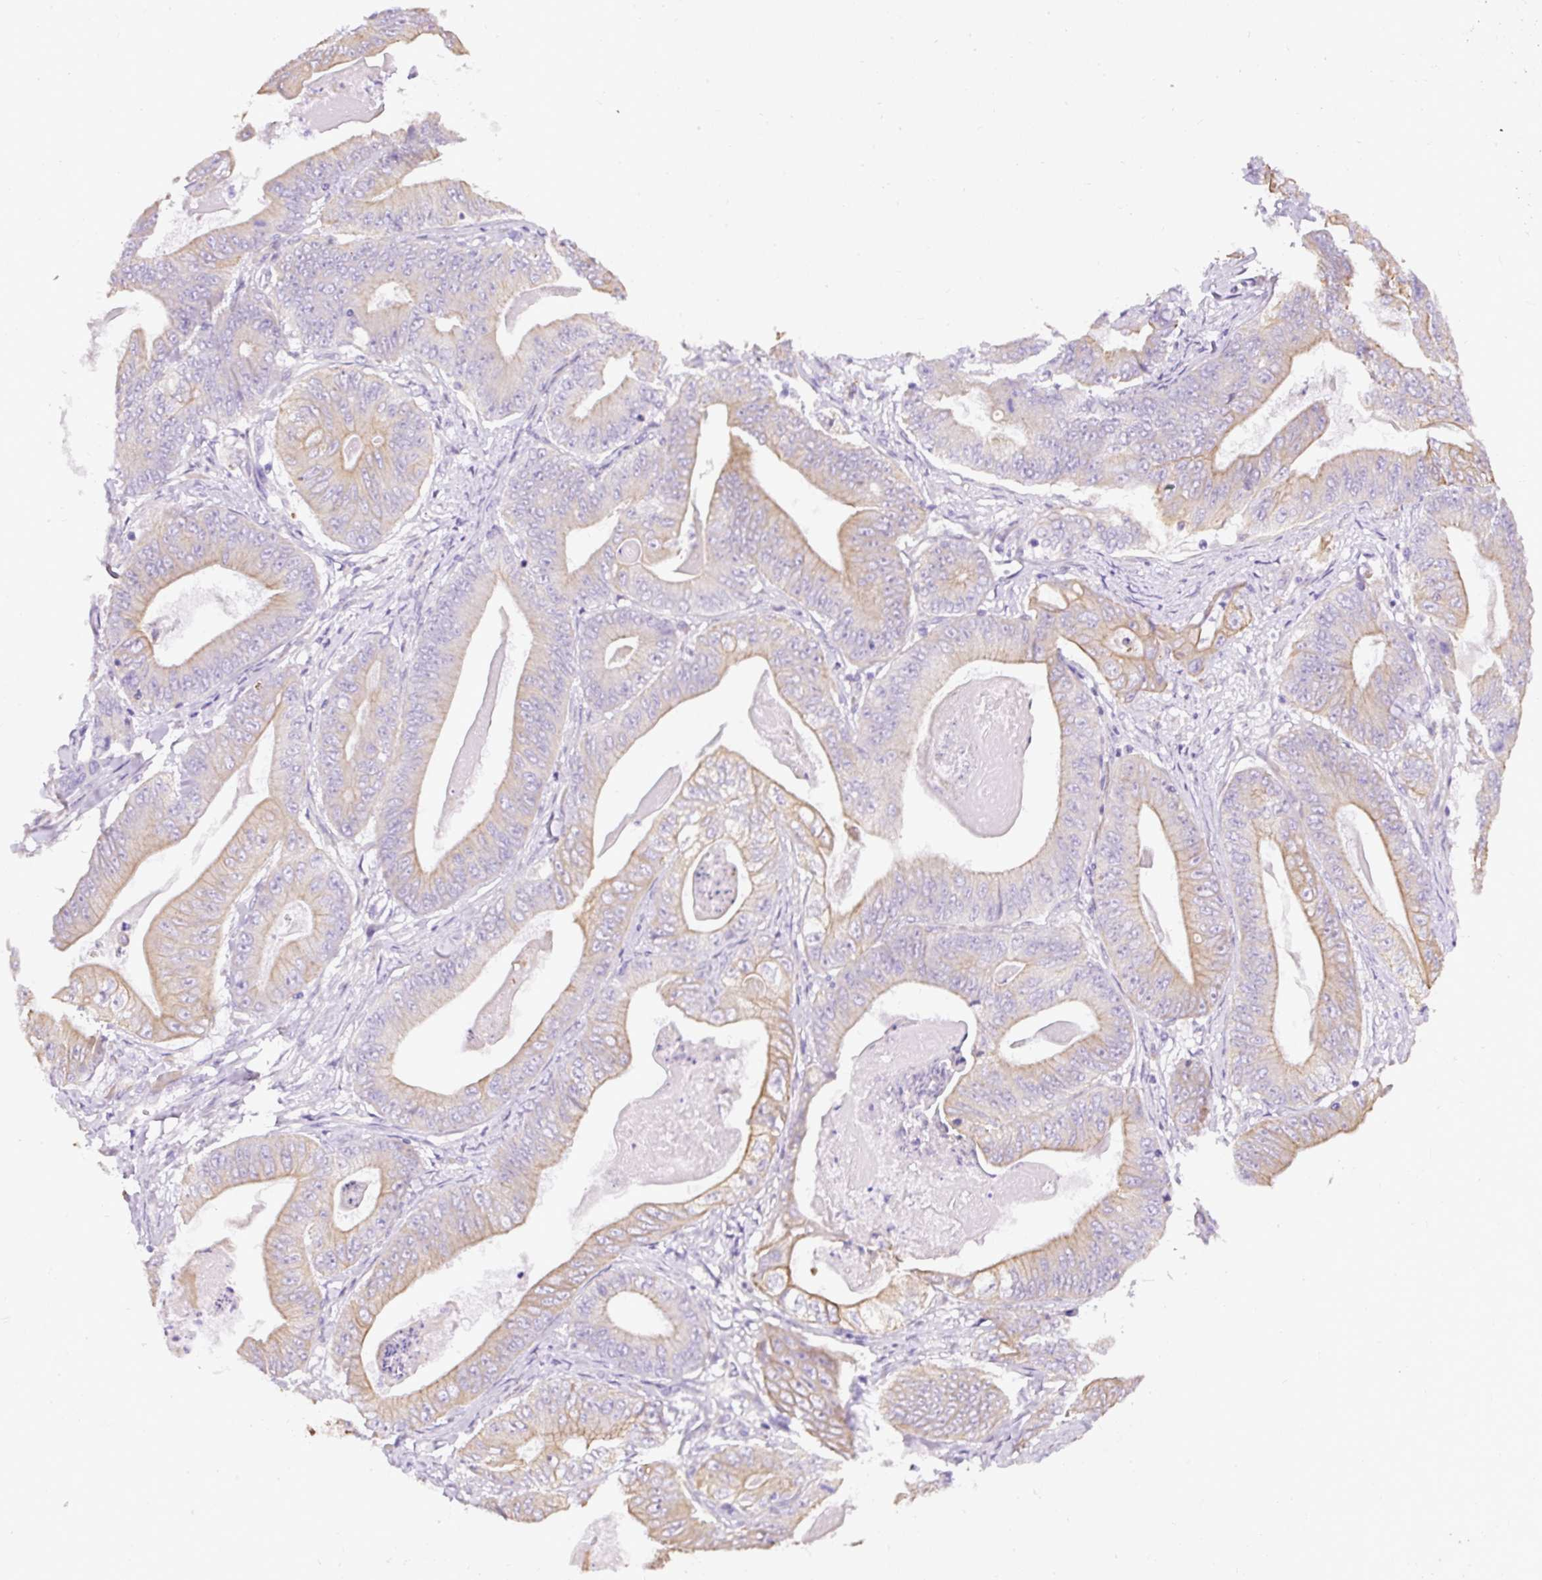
{"staining": {"intensity": "moderate", "quantity": "25%-75%", "location": "cytoplasmic/membranous"}, "tissue": "stomach cancer", "cell_type": "Tumor cells", "image_type": "cancer", "snomed": [{"axis": "morphology", "description": "Adenocarcinoma, NOS"}, {"axis": "topography", "description": "Stomach"}], "caption": "Stomach adenocarcinoma stained with a protein marker displays moderate staining in tumor cells.", "gene": "FAM149A", "patient": {"sex": "female", "age": 73}}